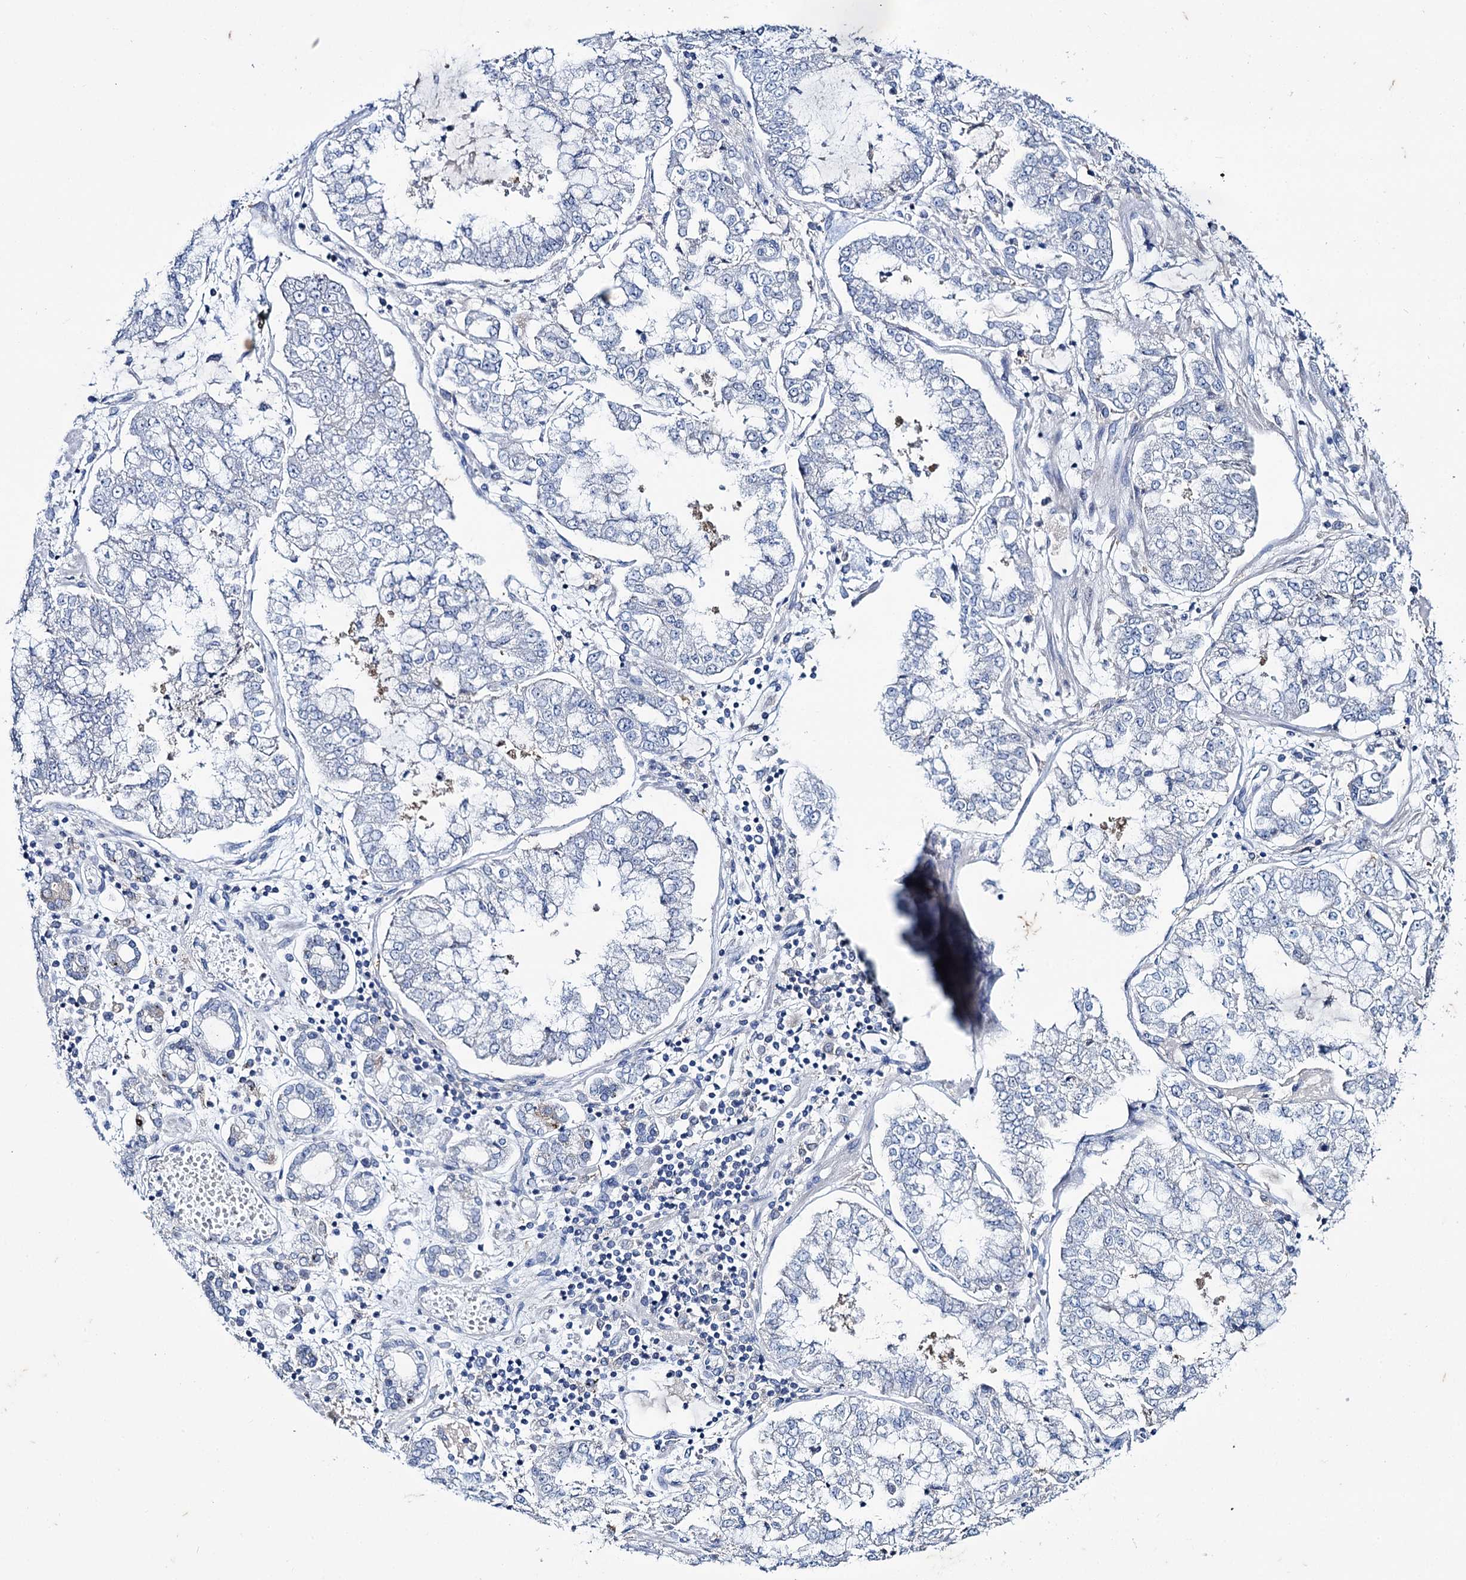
{"staining": {"intensity": "negative", "quantity": "none", "location": "none"}, "tissue": "stomach cancer", "cell_type": "Tumor cells", "image_type": "cancer", "snomed": [{"axis": "morphology", "description": "Adenocarcinoma, NOS"}, {"axis": "topography", "description": "Stomach"}], "caption": "High power microscopy photomicrograph of an immunohistochemistry (IHC) micrograph of stomach cancer, revealing no significant positivity in tumor cells.", "gene": "MID1IP1", "patient": {"sex": "male", "age": 76}}